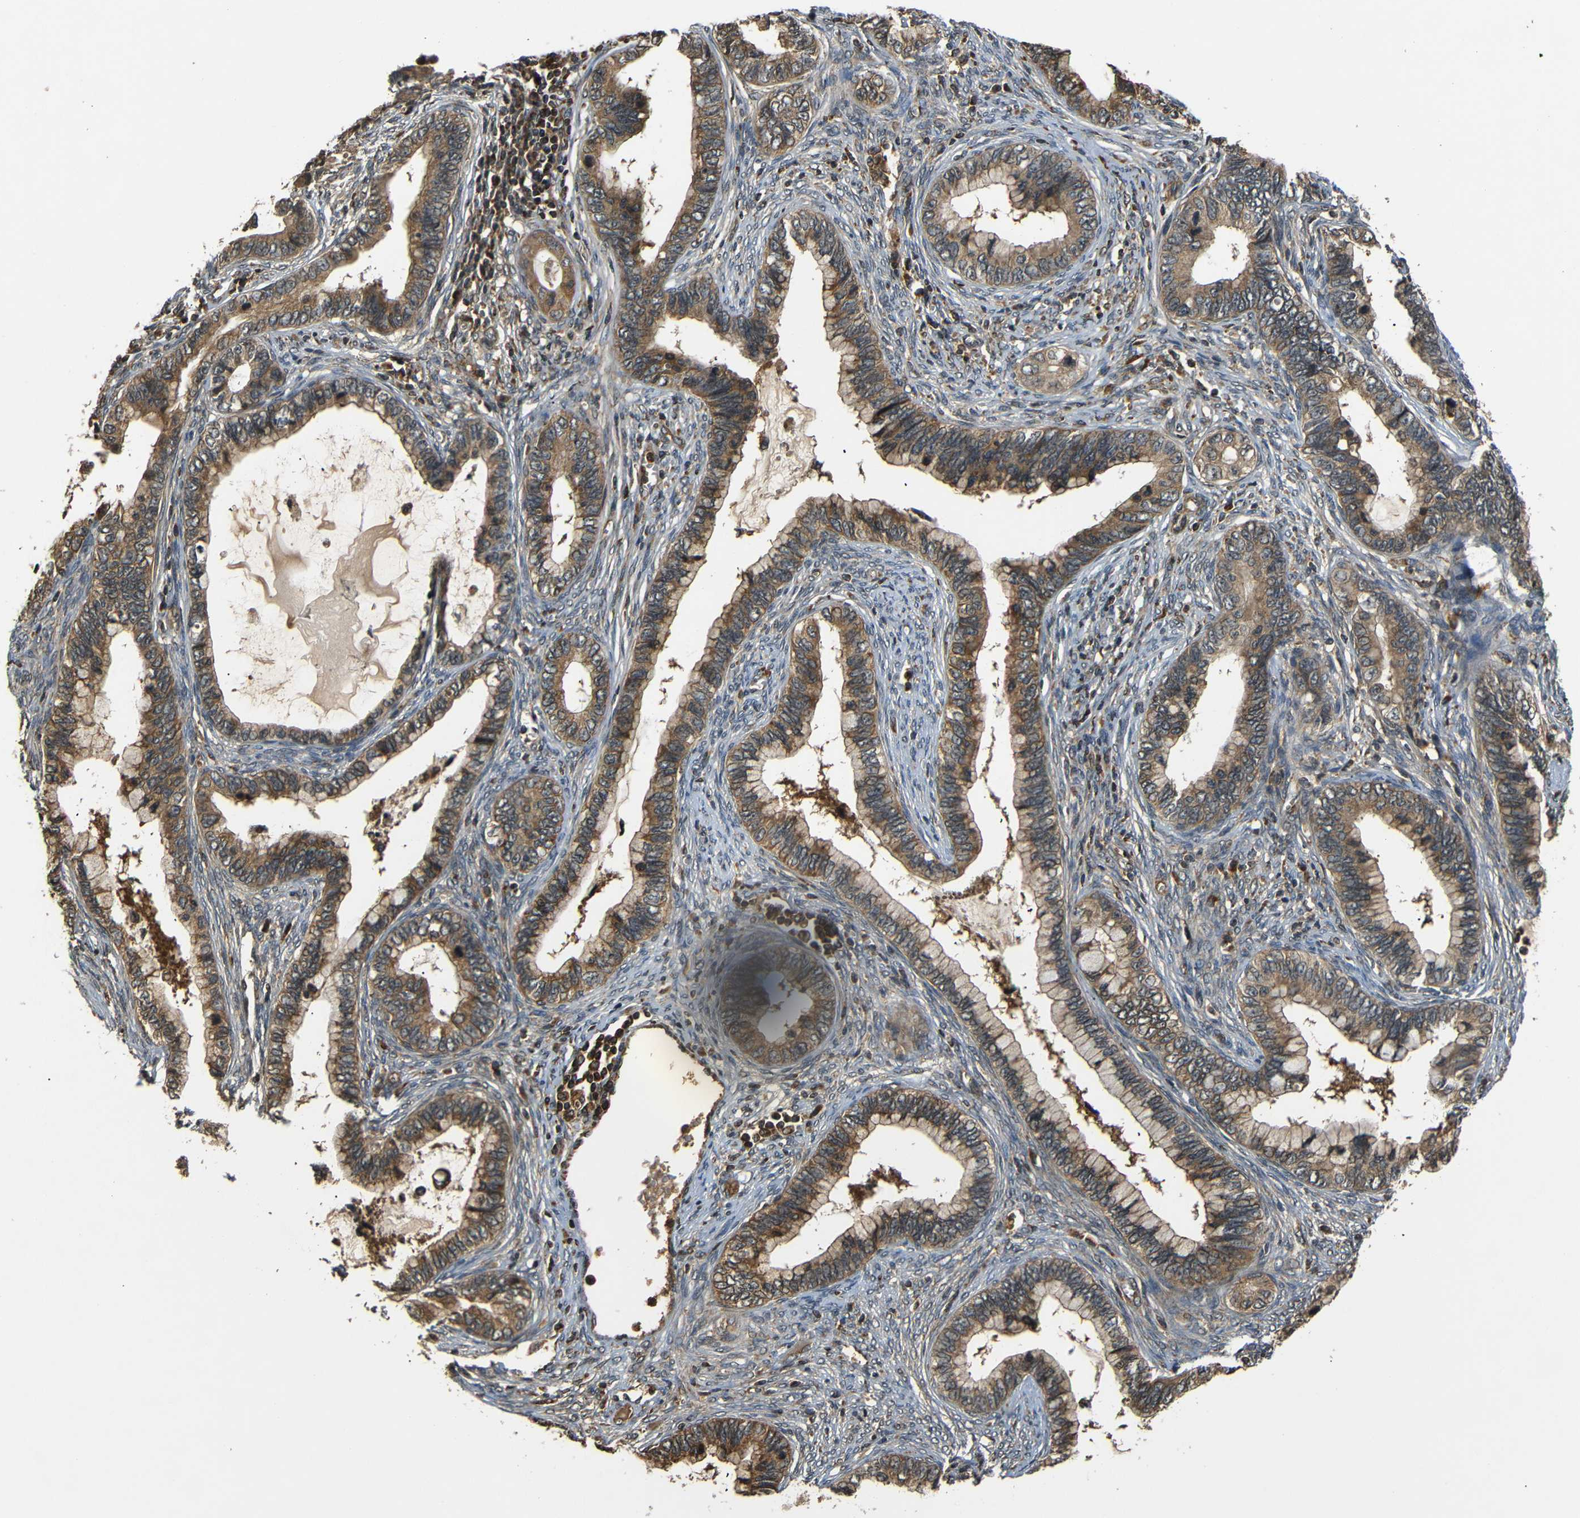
{"staining": {"intensity": "moderate", "quantity": ">75%", "location": "cytoplasmic/membranous"}, "tissue": "cervical cancer", "cell_type": "Tumor cells", "image_type": "cancer", "snomed": [{"axis": "morphology", "description": "Adenocarcinoma, NOS"}, {"axis": "topography", "description": "Cervix"}], "caption": "Cervical adenocarcinoma was stained to show a protein in brown. There is medium levels of moderate cytoplasmic/membranous positivity in approximately >75% of tumor cells.", "gene": "TANK", "patient": {"sex": "female", "age": 44}}